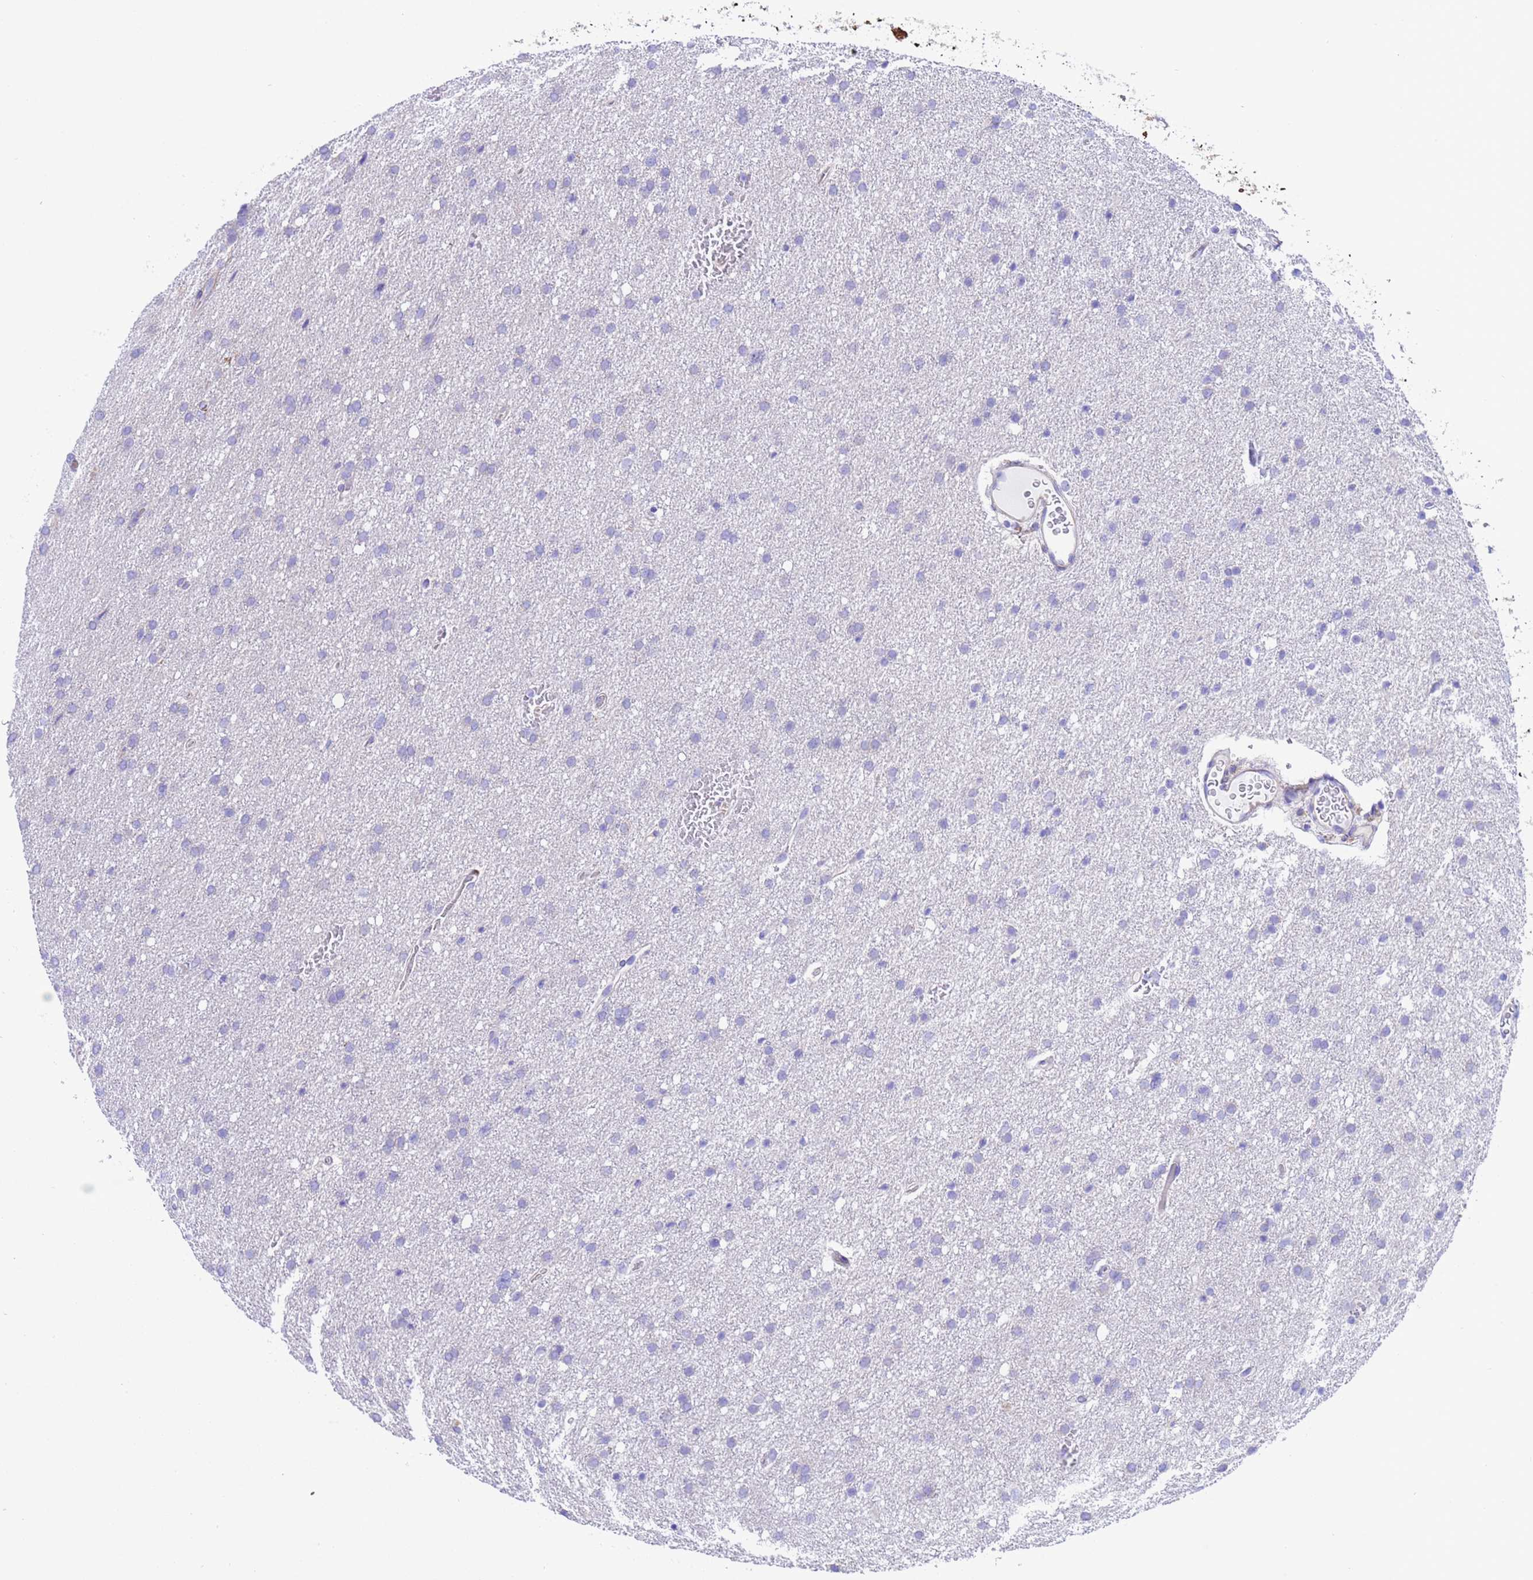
{"staining": {"intensity": "negative", "quantity": "none", "location": "none"}, "tissue": "glioma", "cell_type": "Tumor cells", "image_type": "cancer", "snomed": [{"axis": "morphology", "description": "Glioma, malignant, High grade"}, {"axis": "topography", "description": "Cerebral cortex"}], "caption": "An image of malignant high-grade glioma stained for a protein demonstrates no brown staining in tumor cells. The staining is performed using DAB brown chromogen with nuclei counter-stained in using hematoxylin.", "gene": "C6orf47", "patient": {"sex": "female", "age": 36}}